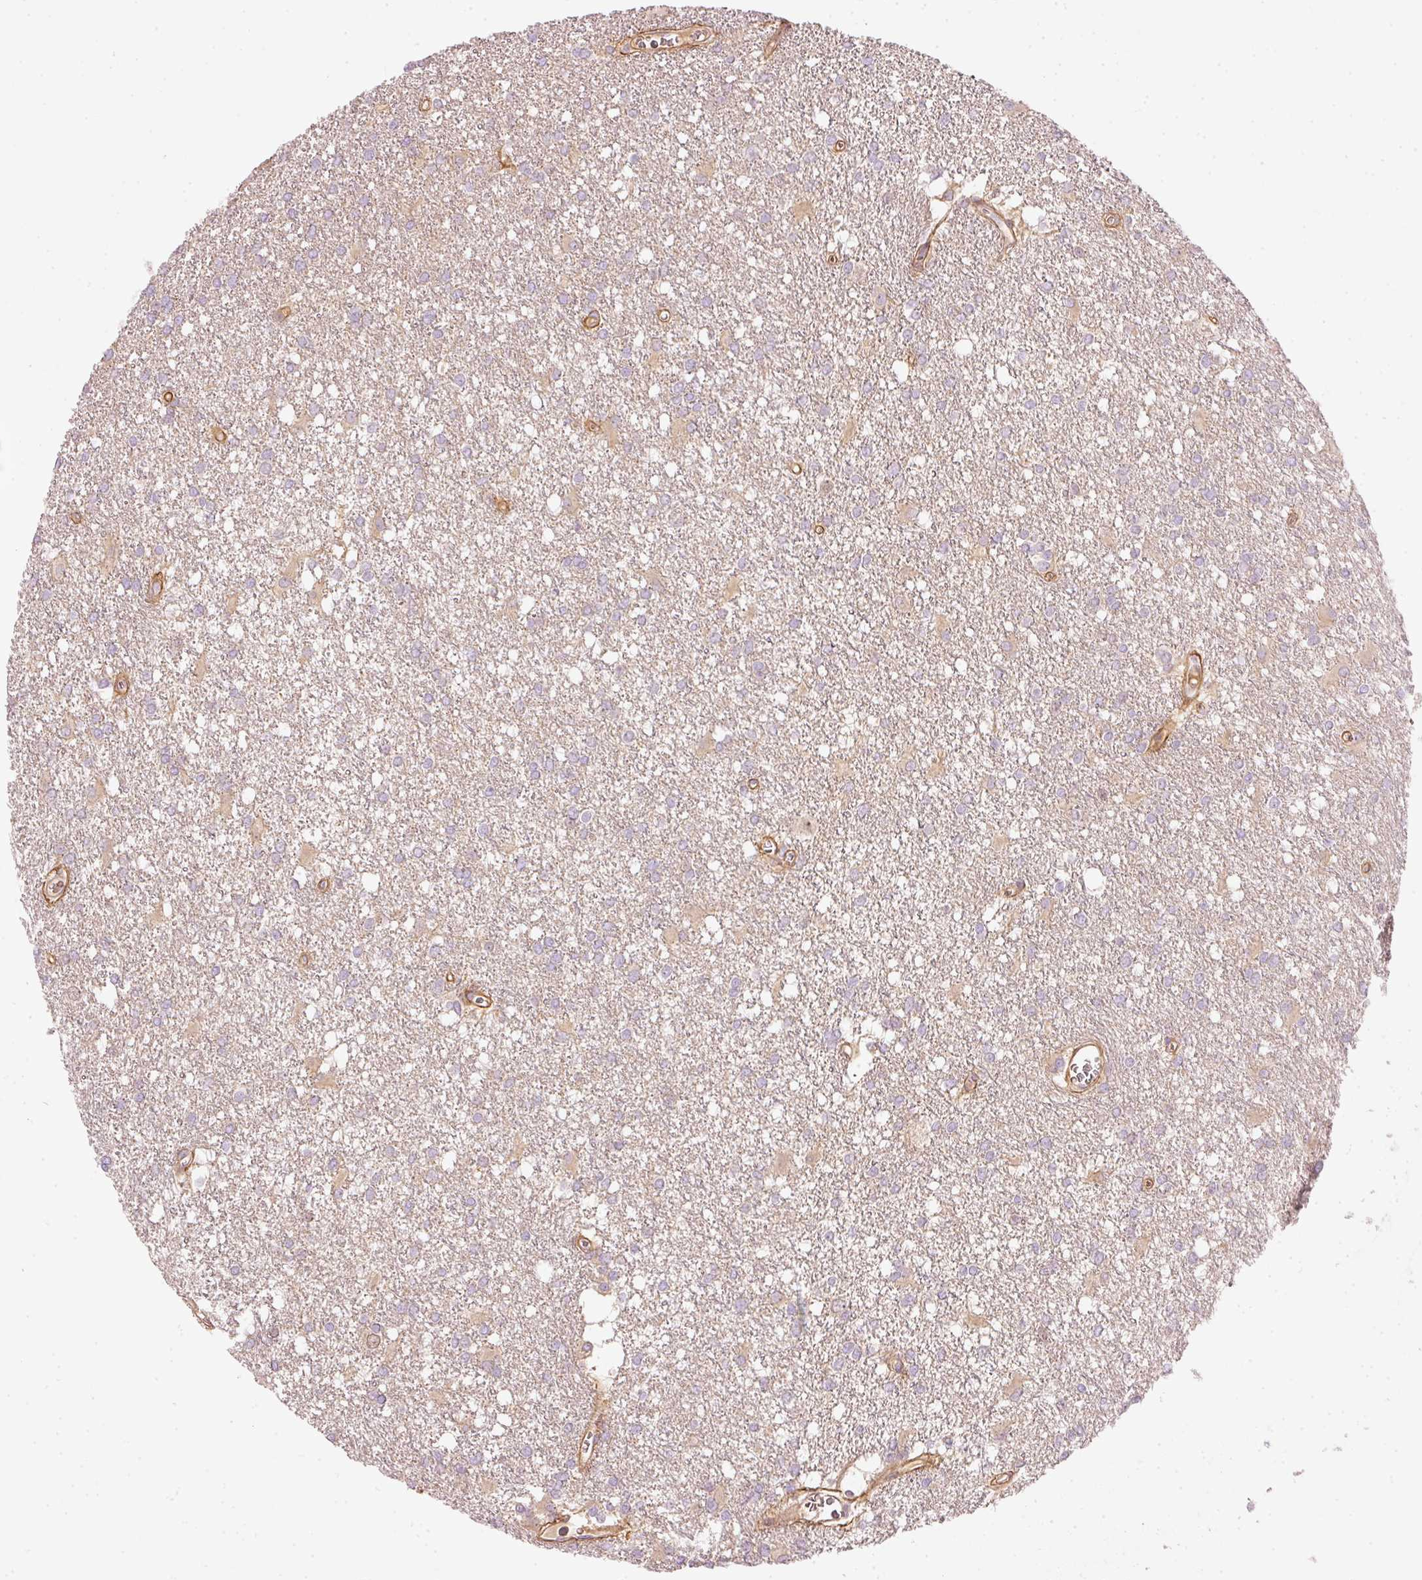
{"staining": {"intensity": "negative", "quantity": "none", "location": "none"}, "tissue": "glioma", "cell_type": "Tumor cells", "image_type": "cancer", "snomed": [{"axis": "morphology", "description": "Glioma, malignant, High grade"}, {"axis": "topography", "description": "Brain"}], "caption": "The histopathology image reveals no significant staining in tumor cells of high-grade glioma (malignant).", "gene": "OSR2", "patient": {"sex": "male", "age": 48}}